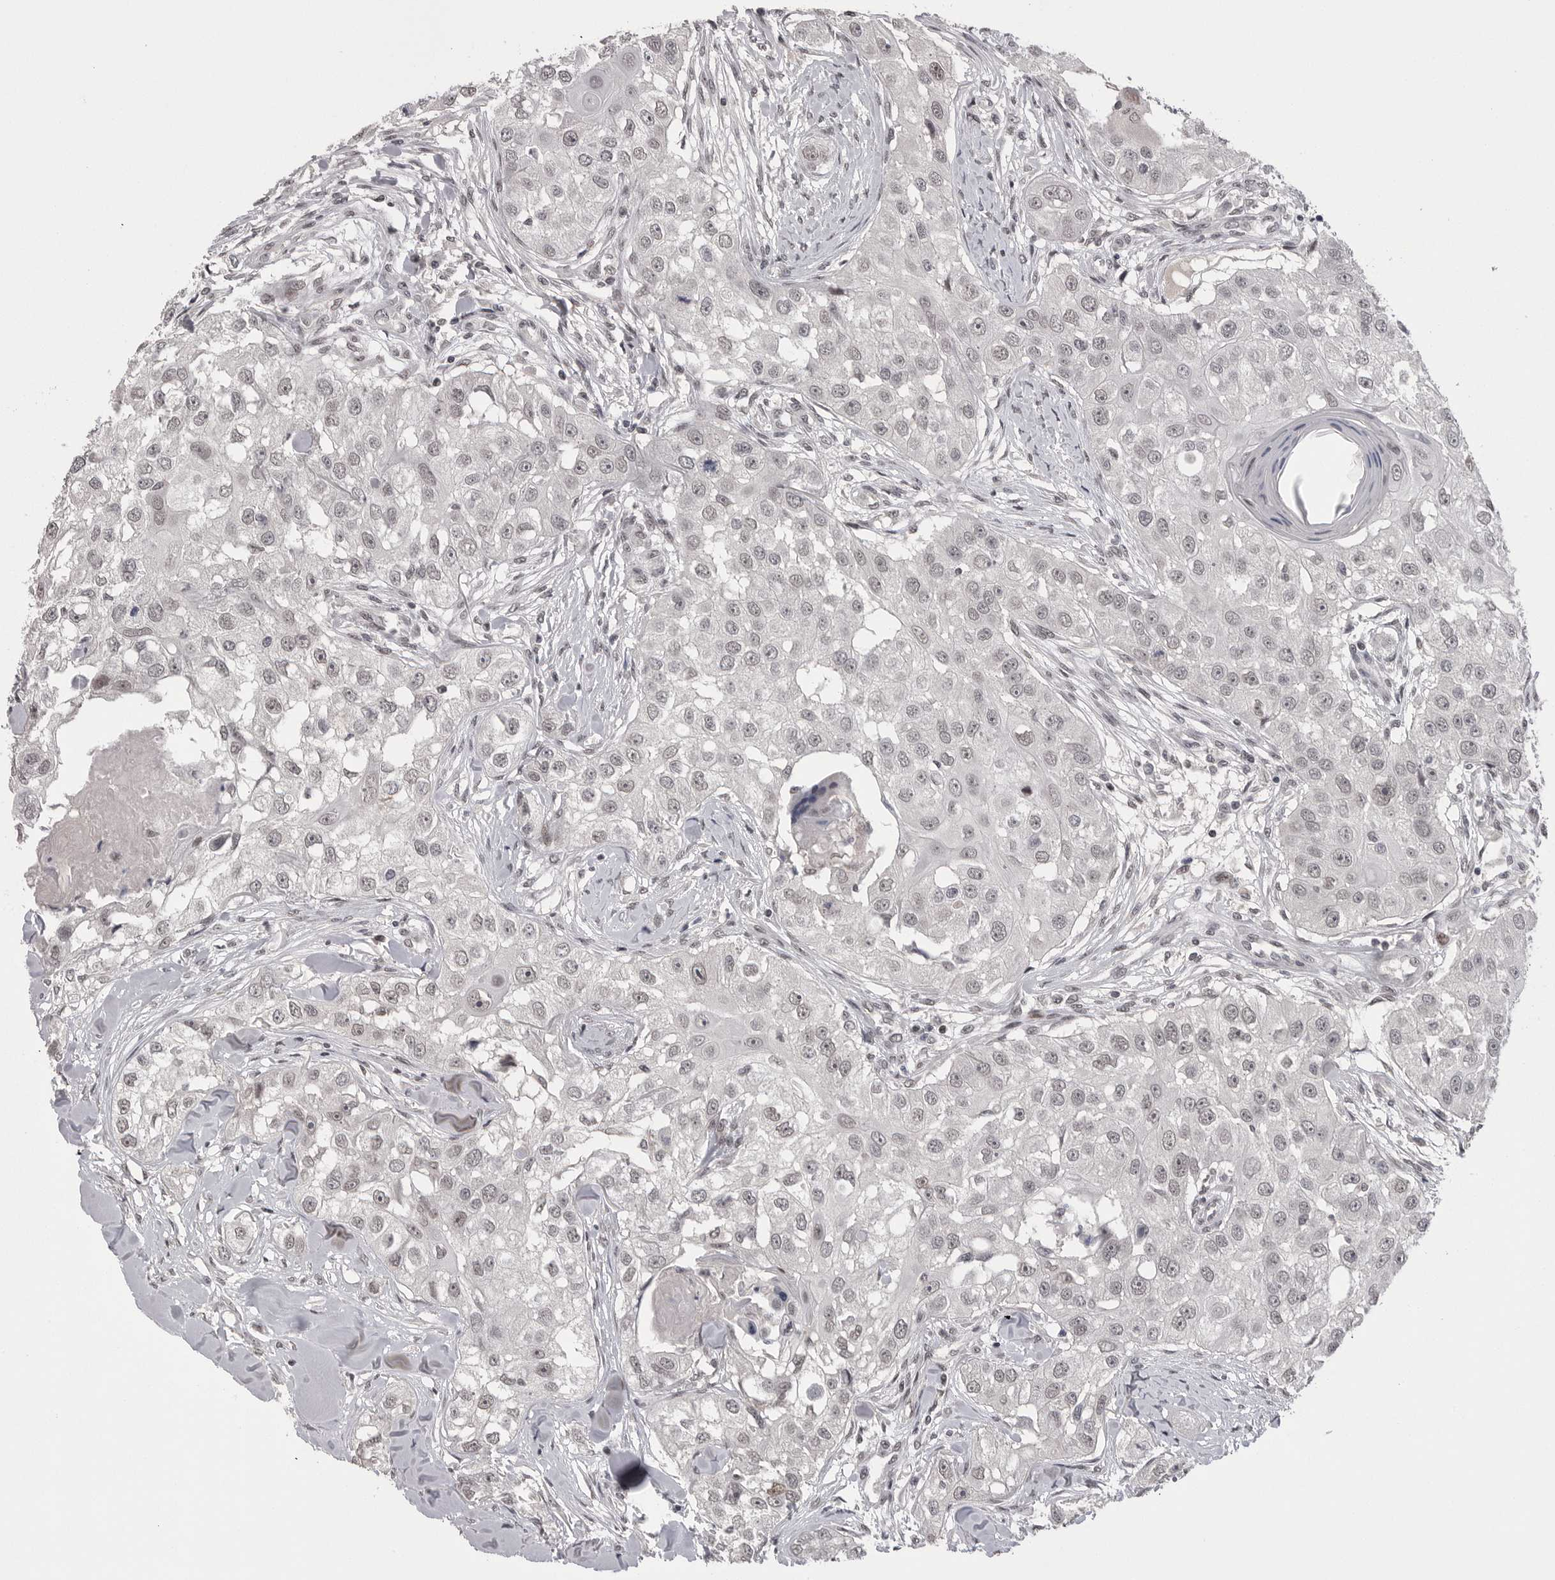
{"staining": {"intensity": "weak", "quantity": "25%-75%", "location": "nuclear"}, "tissue": "head and neck cancer", "cell_type": "Tumor cells", "image_type": "cancer", "snomed": [{"axis": "morphology", "description": "Normal tissue, NOS"}, {"axis": "morphology", "description": "Squamous cell carcinoma, NOS"}, {"axis": "topography", "description": "Skeletal muscle"}, {"axis": "topography", "description": "Head-Neck"}], "caption": "Human head and neck squamous cell carcinoma stained with a brown dye reveals weak nuclear positive staining in approximately 25%-75% of tumor cells.", "gene": "DLG2", "patient": {"sex": "male", "age": 51}}